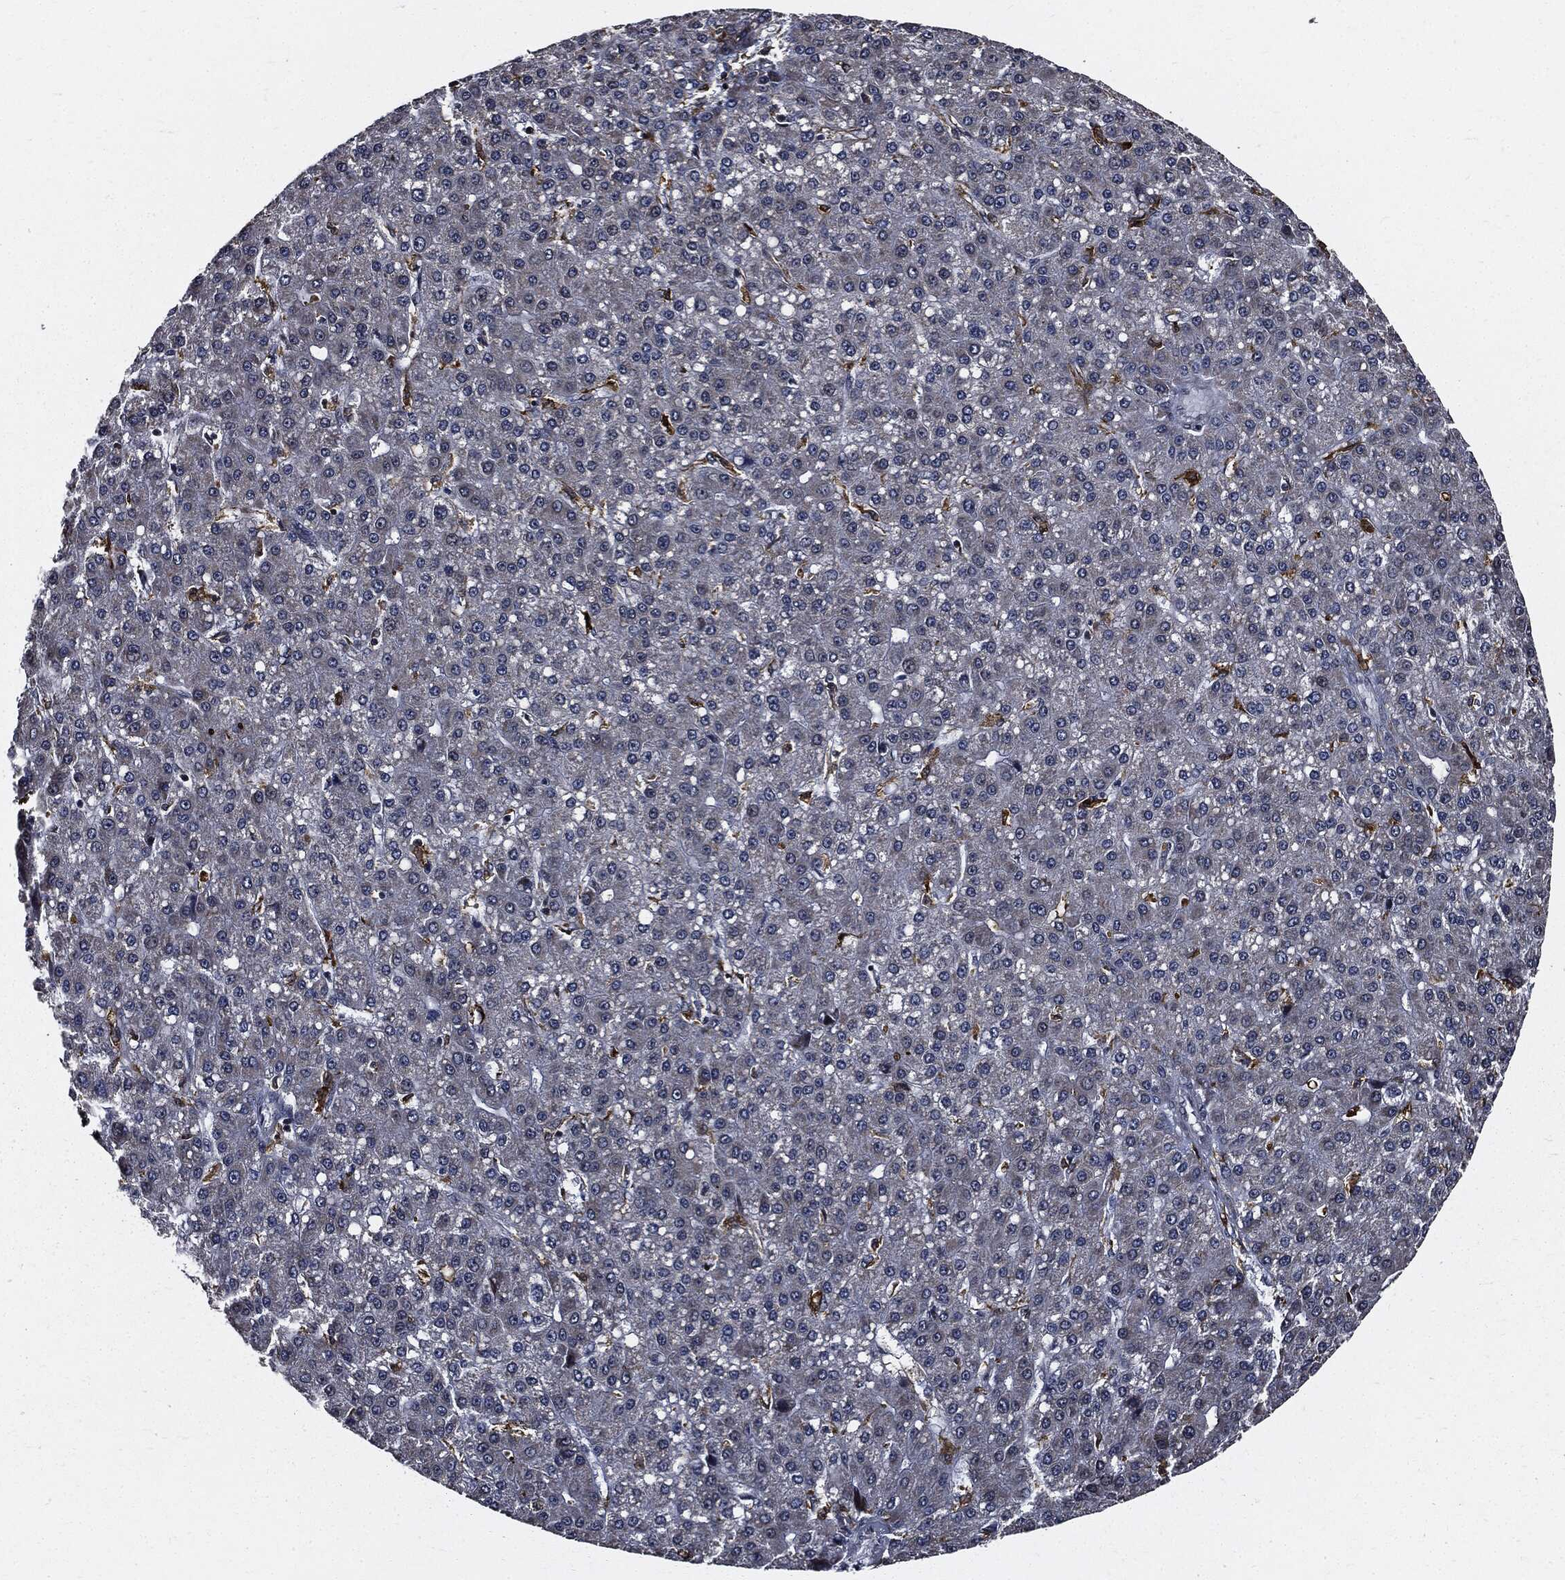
{"staining": {"intensity": "negative", "quantity": "none", "location": "none"}, "tissue": "liver cancer", "cell_type": "Tumor cells", "image_type": "cancer", "snomed": [{"axis": "morphology", "description": "Carcinoma, Hepatocellular, NOS"}, {"axis": "topography", "description": "Liver"}], "caption": "Tumor cells show no significant protein positivity in liver cancer (hepatocellular carcinoma).", "gene": "SUGT1", "patient": {"sex": "male", "age": 67}}